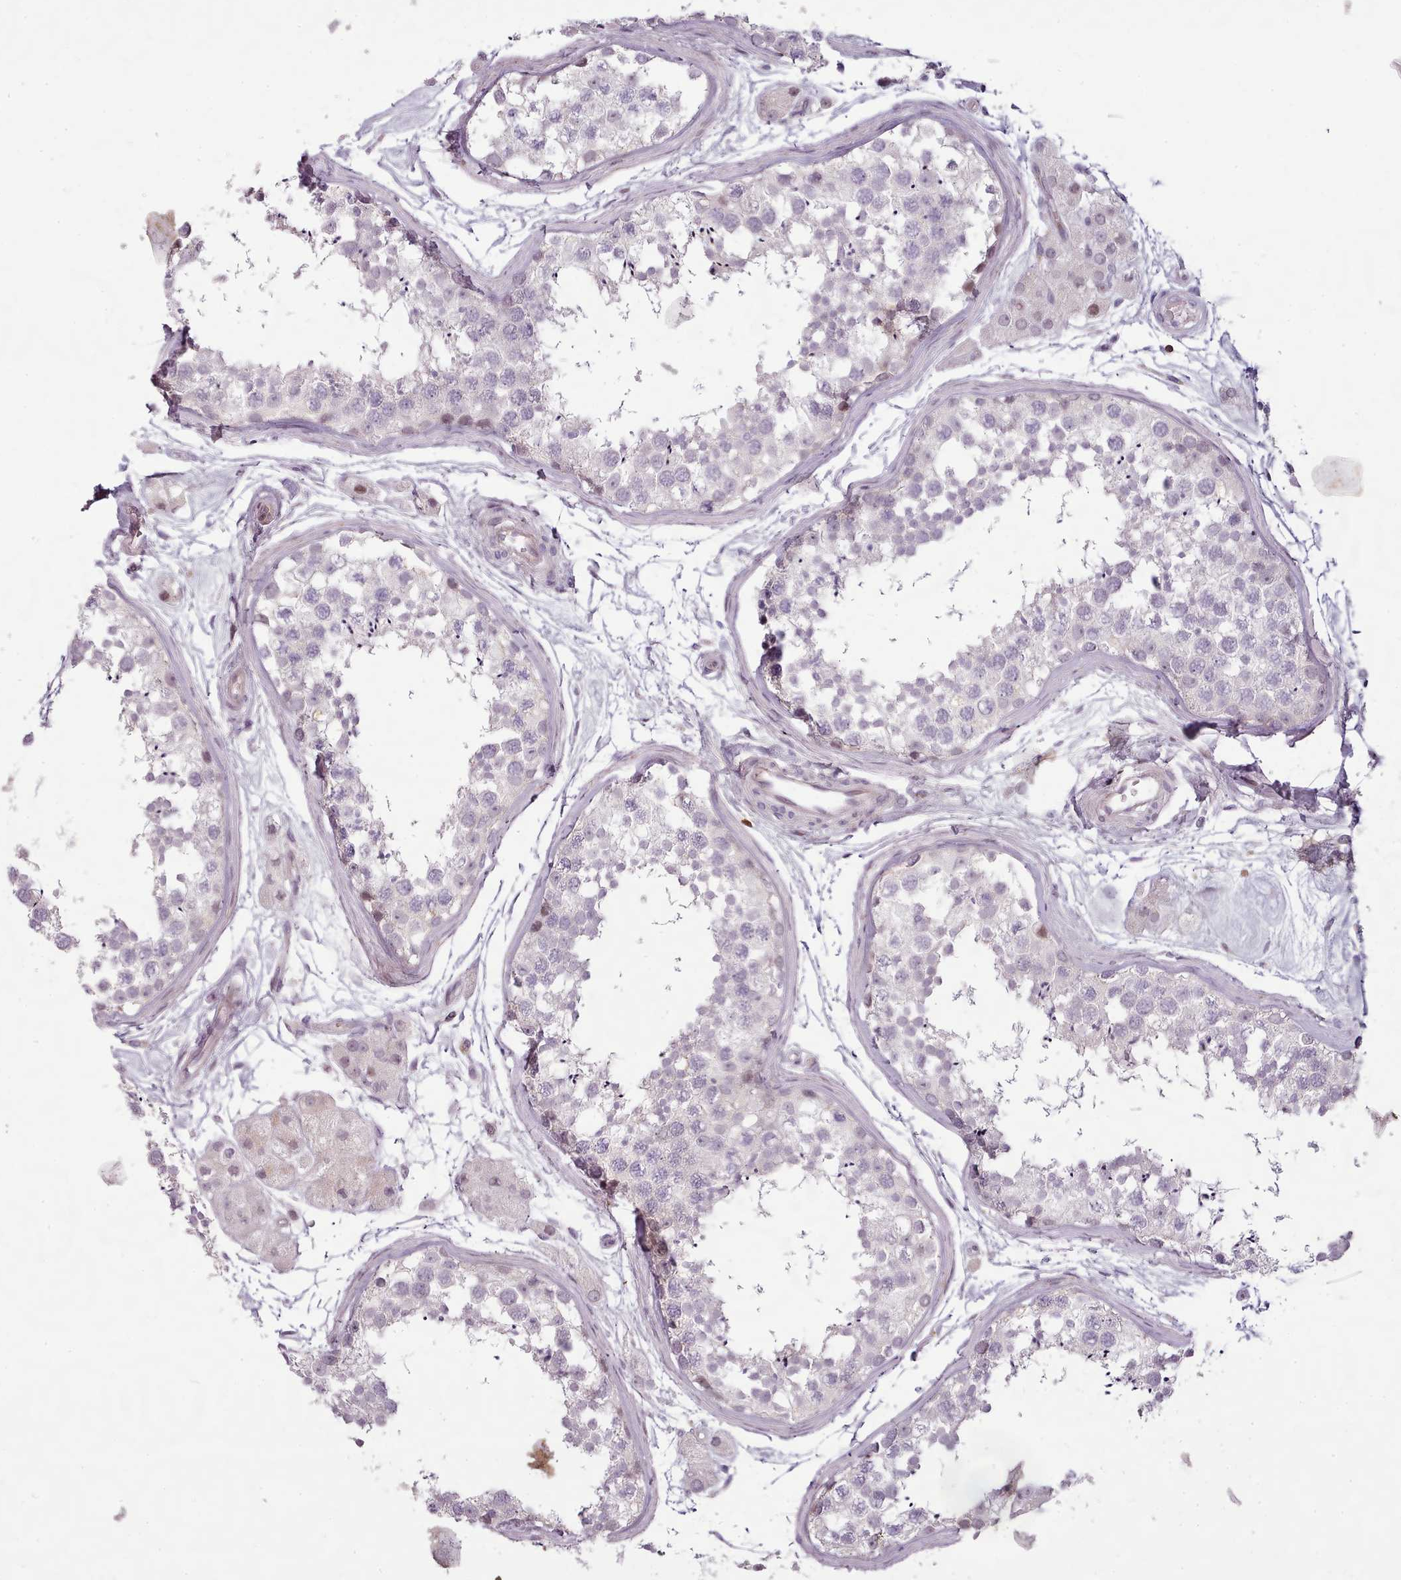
{"staining": {"intensity": "moderate", "quantity": "<25%", "location": "cytoplasmic/membranous"}, "tissue": "testis", "cell_type": "Cells in seminiferous ducts", "image_type": "normal", "snomed": [{"axis": "morphology", "description": "Normal tissue, NOS"}, {"axis": "topography", "description": "Testis"}], "caption": "Testis stained with a brown dye reveals moderate cytoplasmic/membranous positive positivity in approximately <25% of cells in seminiferous ducts.", "gene": "ZNF583", "patient": {"sex": "male", "age": 56}}